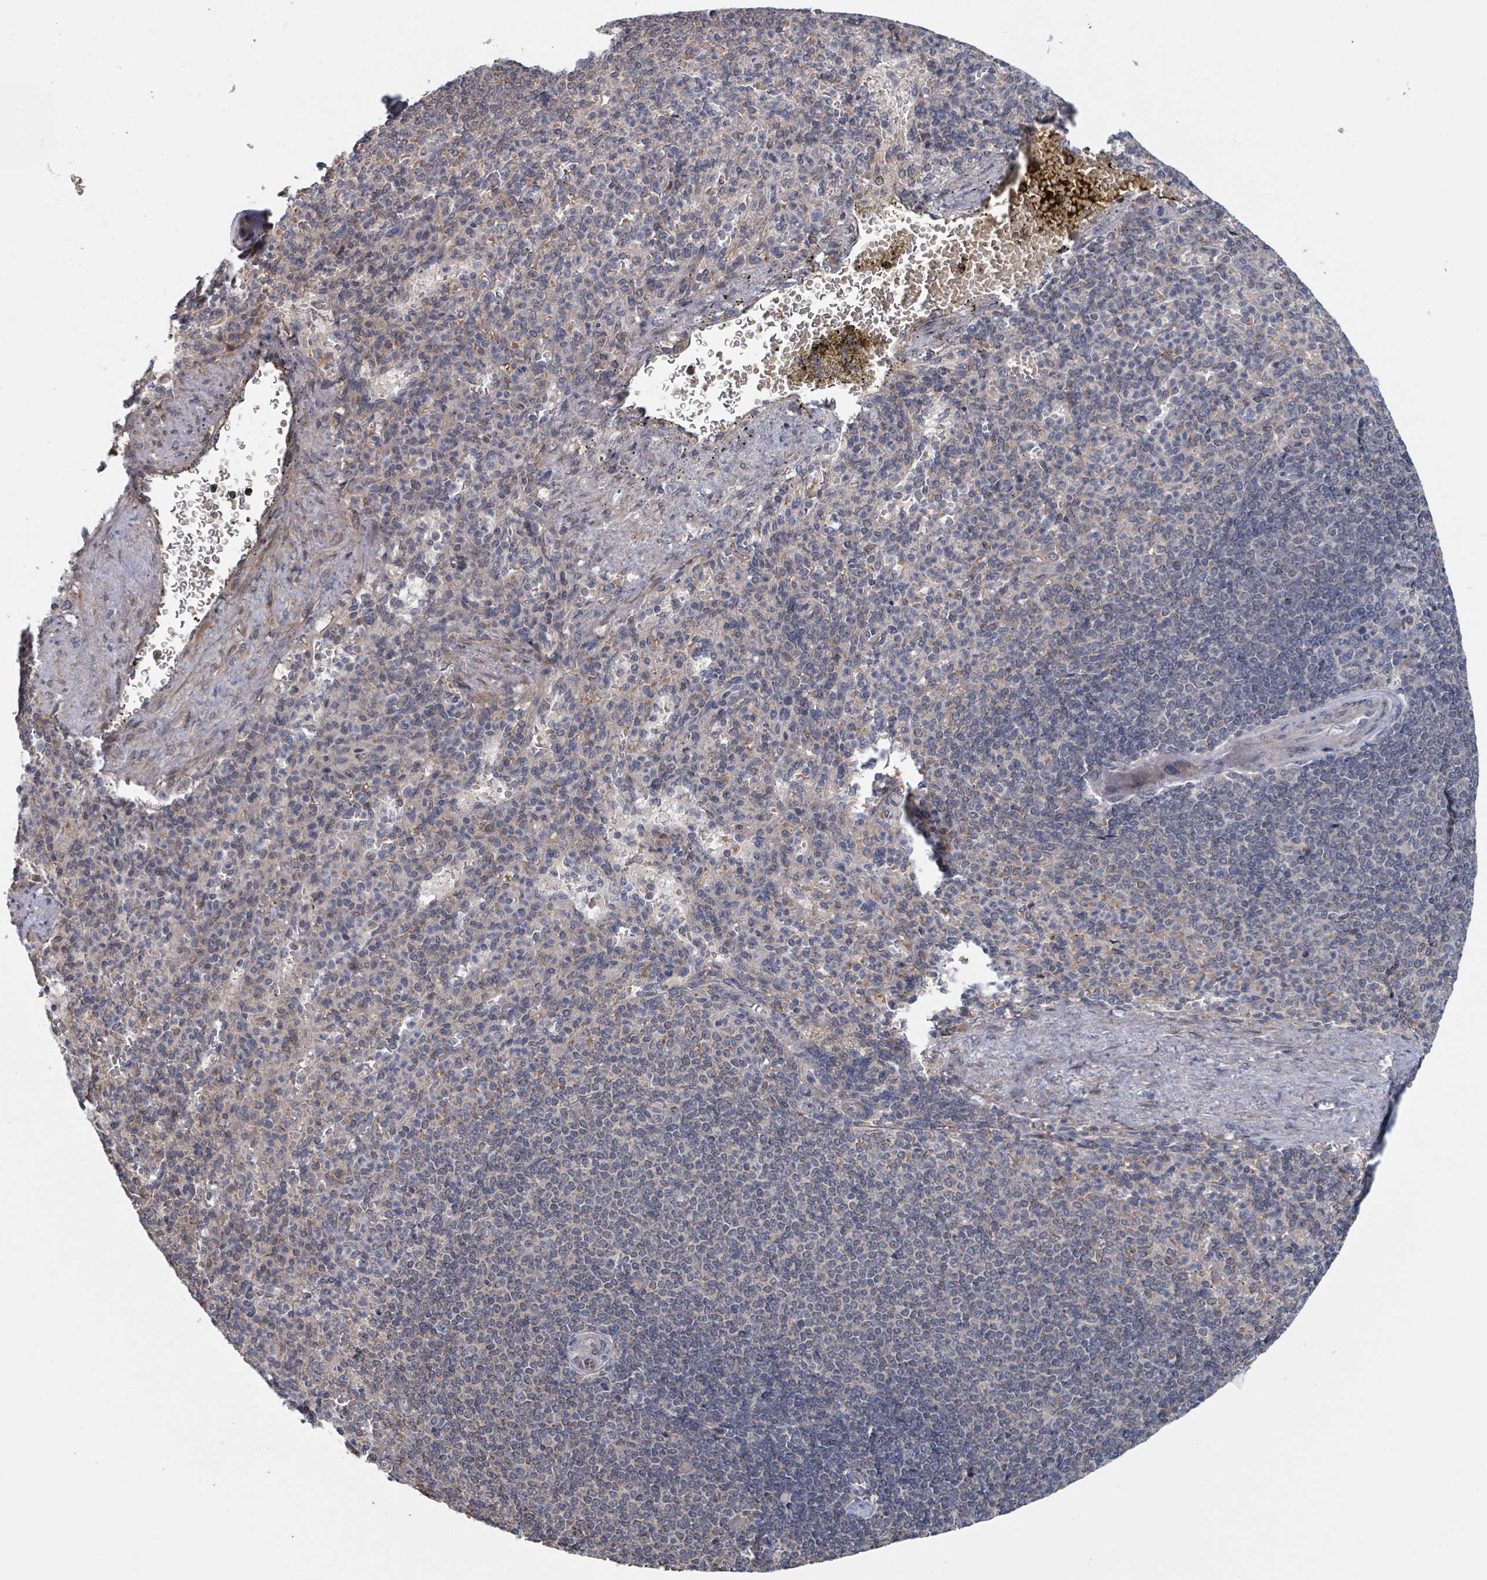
{"staining": {"intensity": "weak", "quantity": "<25%", "location": "cytoplasmic/membranous"}, "tissue": "spleen", "cell_type": "Cells in red pulp", "image_type": "normal", "snomed": [{"axis": "morphology", "description": "Normal tissue, NOS"}, {"axis": "topography", "description": "Spleen"}], "caption": "Immunohistochemical staining of unremarkable human spleen reveals no significant staining in cells in red pulp.", "gene": "HIVEP1", "patient": {"sex": "female", "age": 74}}